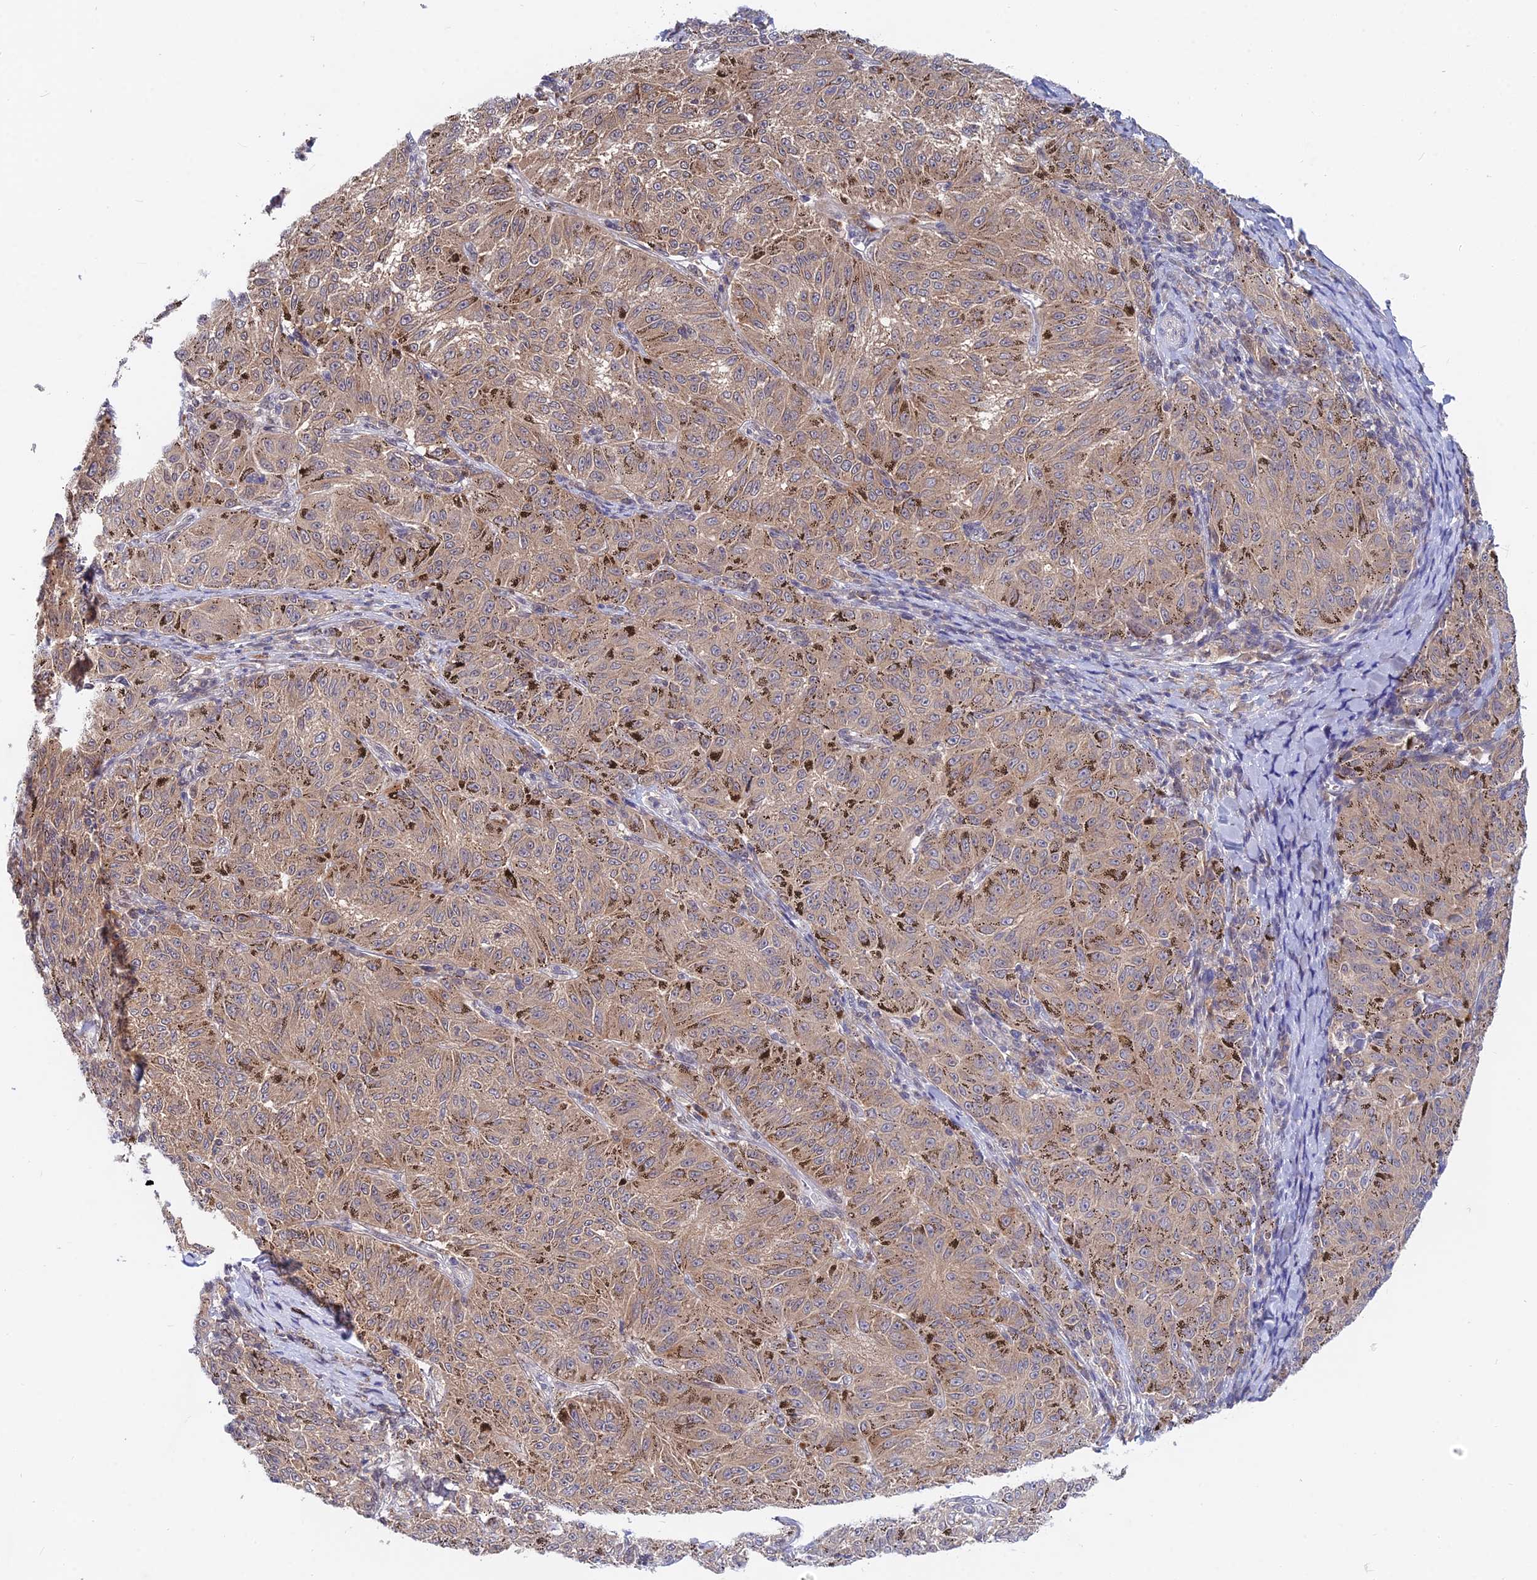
{"staining": {"intensity": "moderate", "quantity": ">75%", "location": "cytoplasmic/membranous"}, "tissue": "melanoma", "cell_type": "Tumor cells", "image_type": "cancer", "snomed": [{"axis": "morphology", "description": "Malignant melanoma, NOS"}, {"axis": "topography", "description": "Skin"}], "caption": "Immunohistochemistry (IHC) (DAB) staining of malignant melanoma demonstrates moderate cytoplasmic/membranous protein expression in about >75% of tumor cells.", "gene": "B3GALT4", "patient": {"sex": "female", "age": 72}}